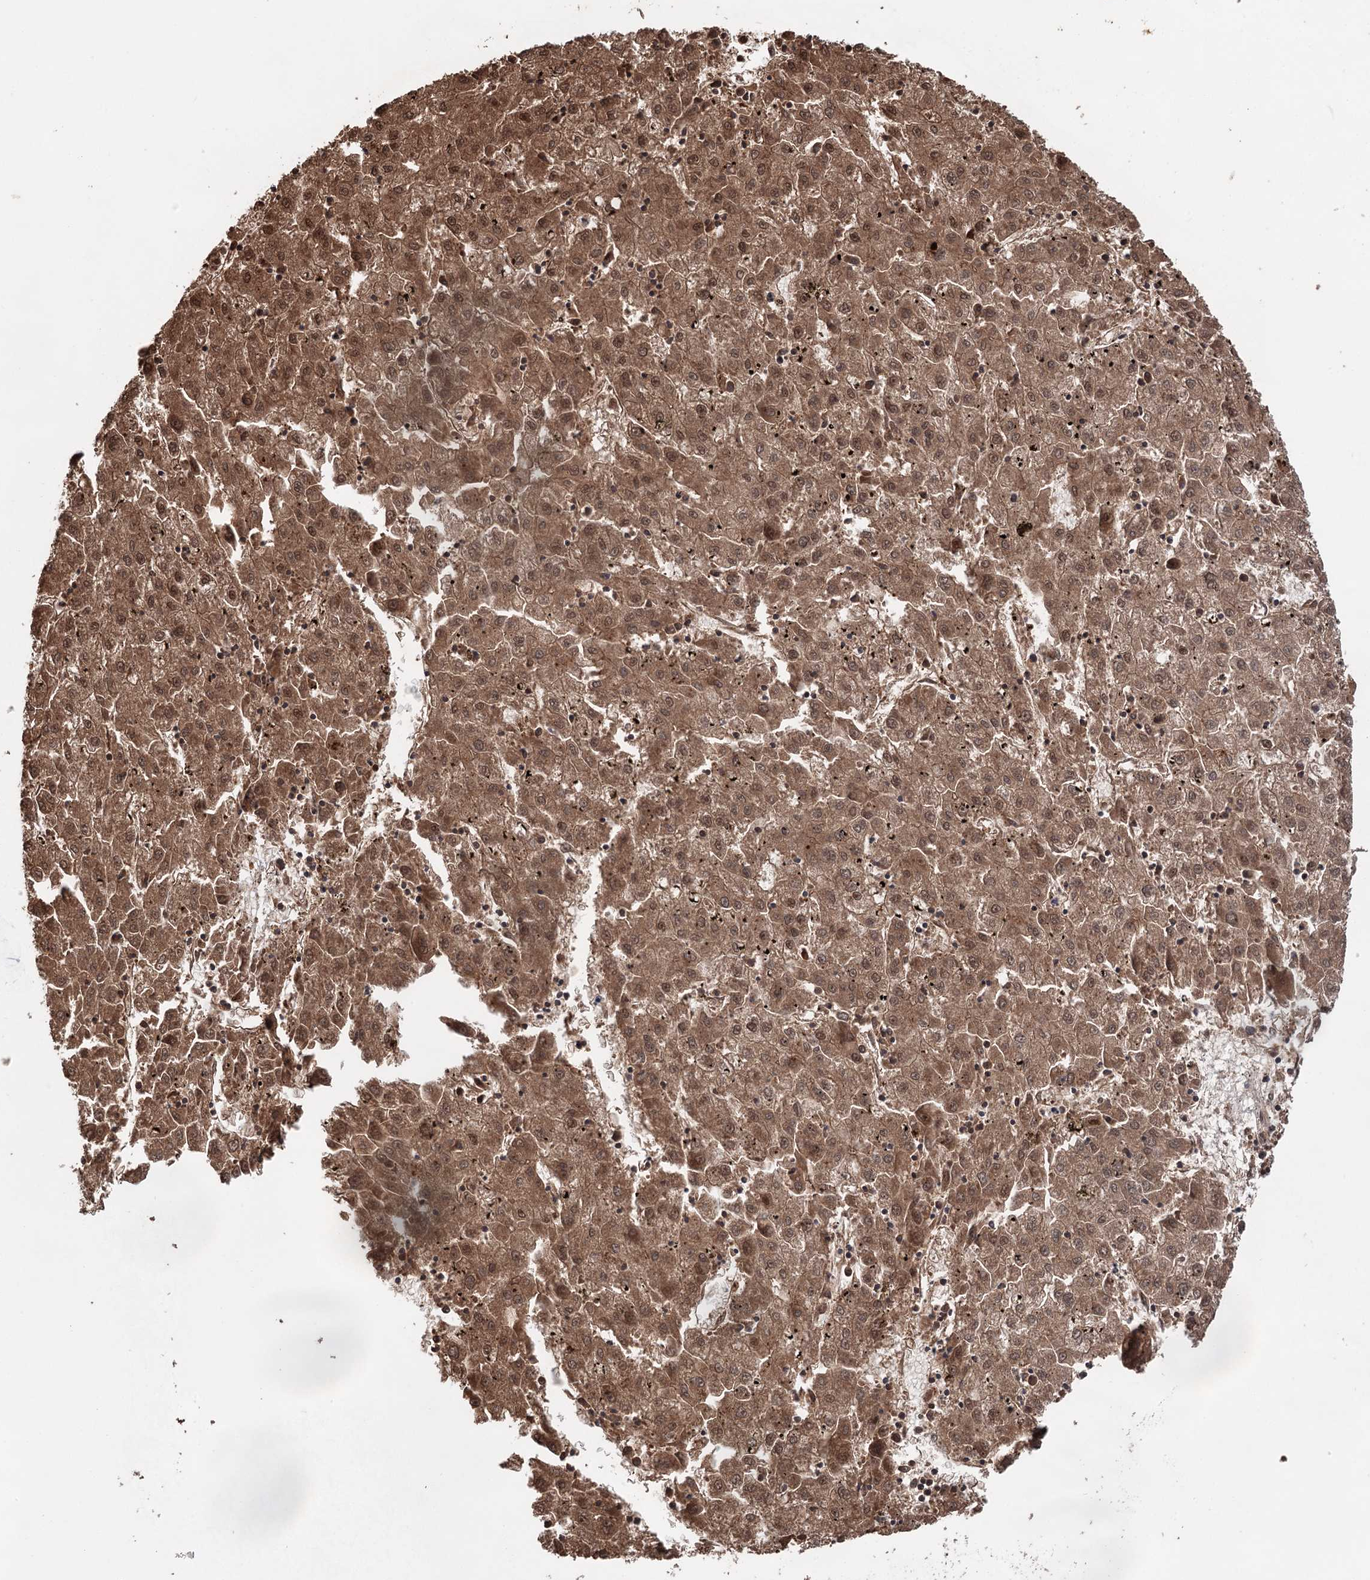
{"staining": {"intensity": "moderate", "quantity": ">75%", "location": "cytoplasmic/membranous,nuclear"}, "tissue": "liver cancer", "cell_type": "Tumor cells", "image_type": "cancer", "snomed": [{"axis": "morphology", "description": "Carcinoma, Hepatocellular, NOS"}, {"axis": "topography", "description": "Liver"}], "caption": "Liver cancer (hepatocellular carcinoma) stained for a protein (brown) exhibits moderate cytoplasmic/membranous and nuclear positive expression in approximately >75% of tumor cells.", "gene": "N6AMT1", "patient": {"sex": "male", "age": 72}}